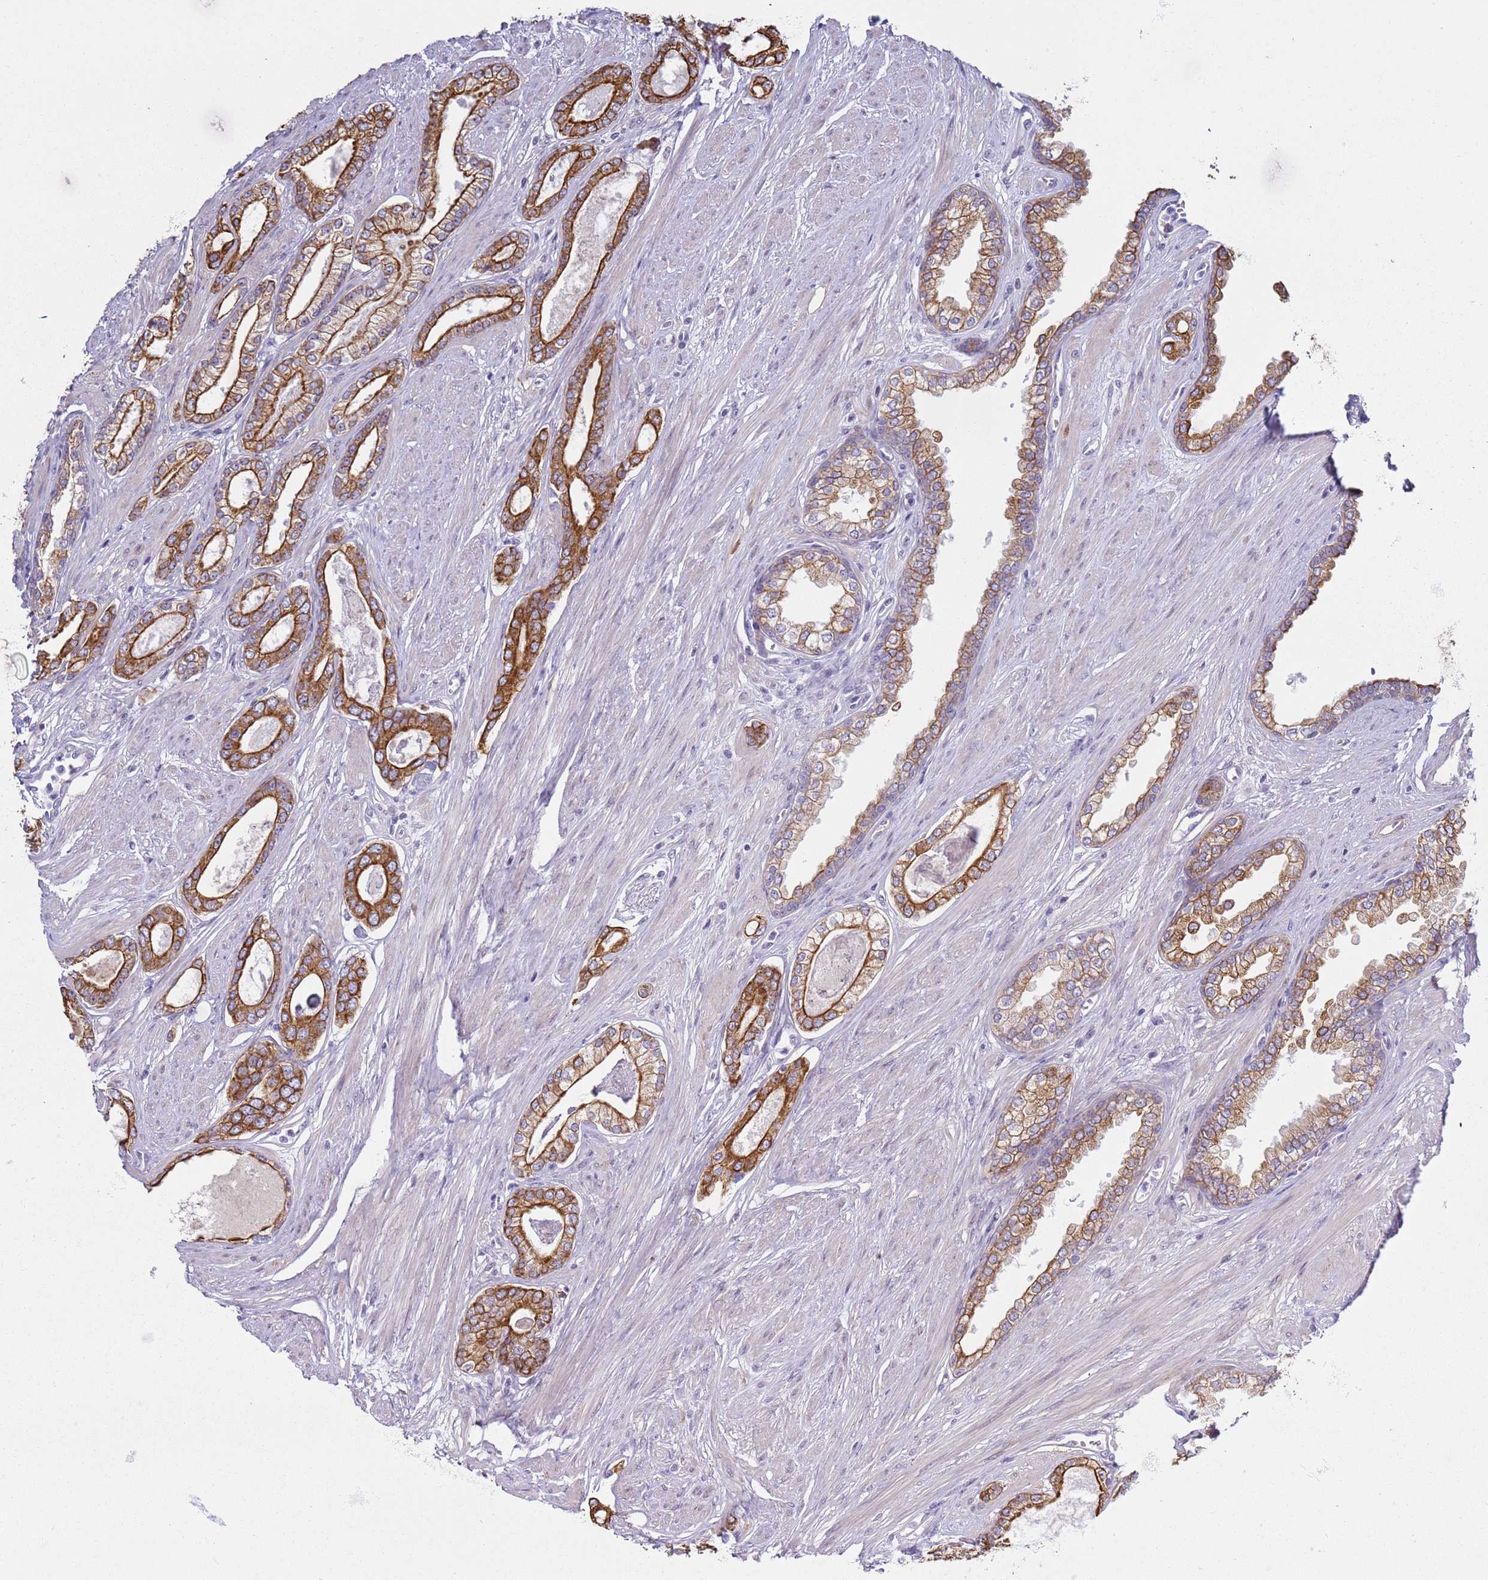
{"staining": {"intensity": "strong", "quantity": ">75%", "location": "cytoplasmic/membranous"}, "tissue": "prostate cancer", "cell_type": "Tumor cells", "image_type": "cancer", "snomed": [{"axis": "morphology", "description": "Adenocarcinoma, Low grade"}, {"axis": "topography", "description": "Prostate"}], "caption": "Immunohistochemical staining of human prostate adenocarcinoma (low-grade) shows strong cytoplasmic/membranous protein staining in about >75% of tumor cells. Immunohistochemistry (ihc) stains the protein of interest in brown and the nuclei are stained blue.", "gene": "NPAP1", "patient": {"sex": "male", "age": 60}}